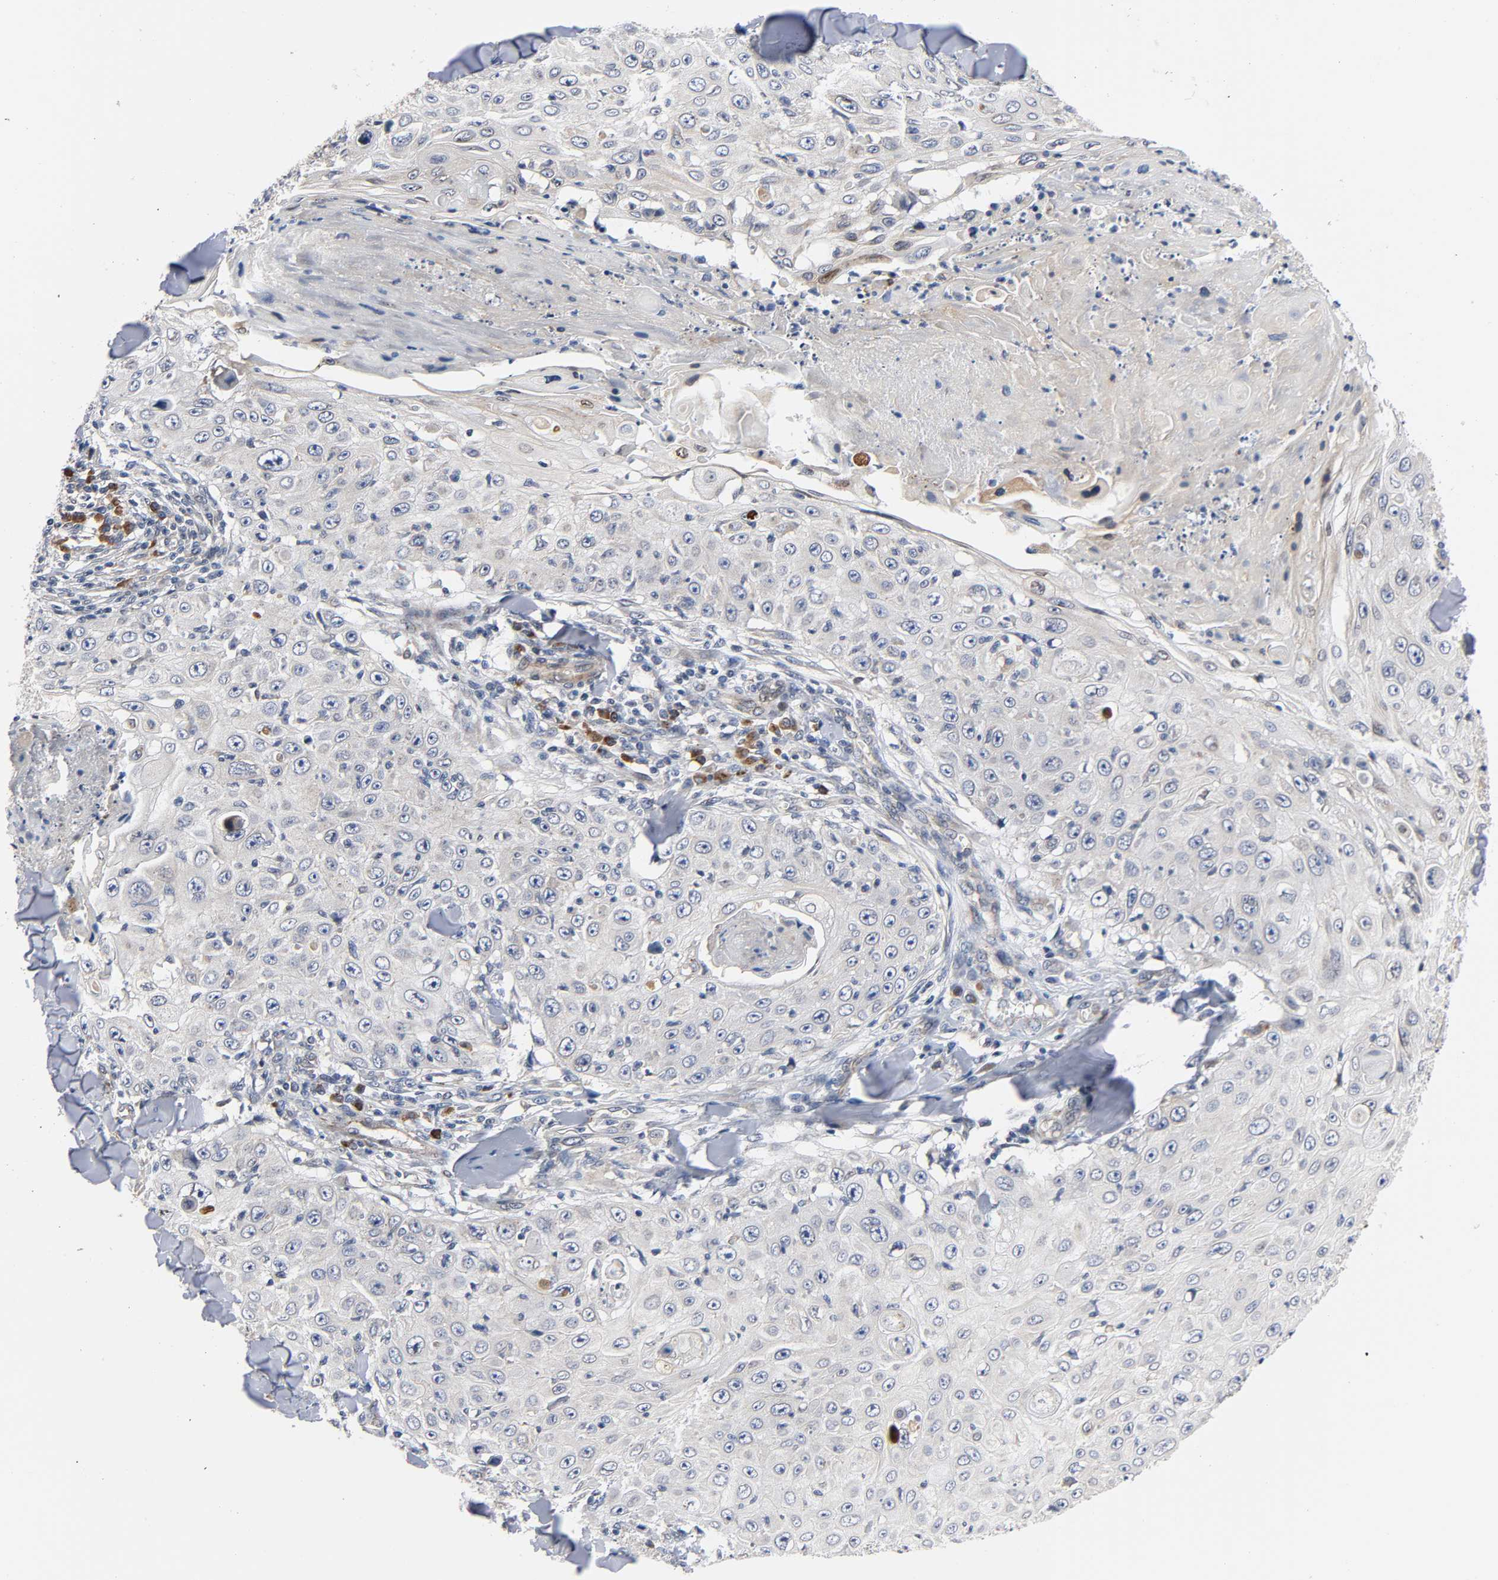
{"staining": {"intensity": "negative", "quantity": "none", "location": "none"}, "tissue": "skin cancer", "cell_type": "Tumor cells", "image_type": "cancer", "snomed": [{"axis": "morphology", "description": "Squamous cell carcinoma, NOS"}, {"axis": "topography", "description": "Skin"}], "caption": "A high-resolution micrograph shows immunohistochemistry (IHC) staining of squamous cell carcinoma (skin), which displays no significant expression in tumor cells. (DAB immunohistochemistry, high magnification).", "gene": "ASB6", "patient": {"sex": "male", "age": 86}}